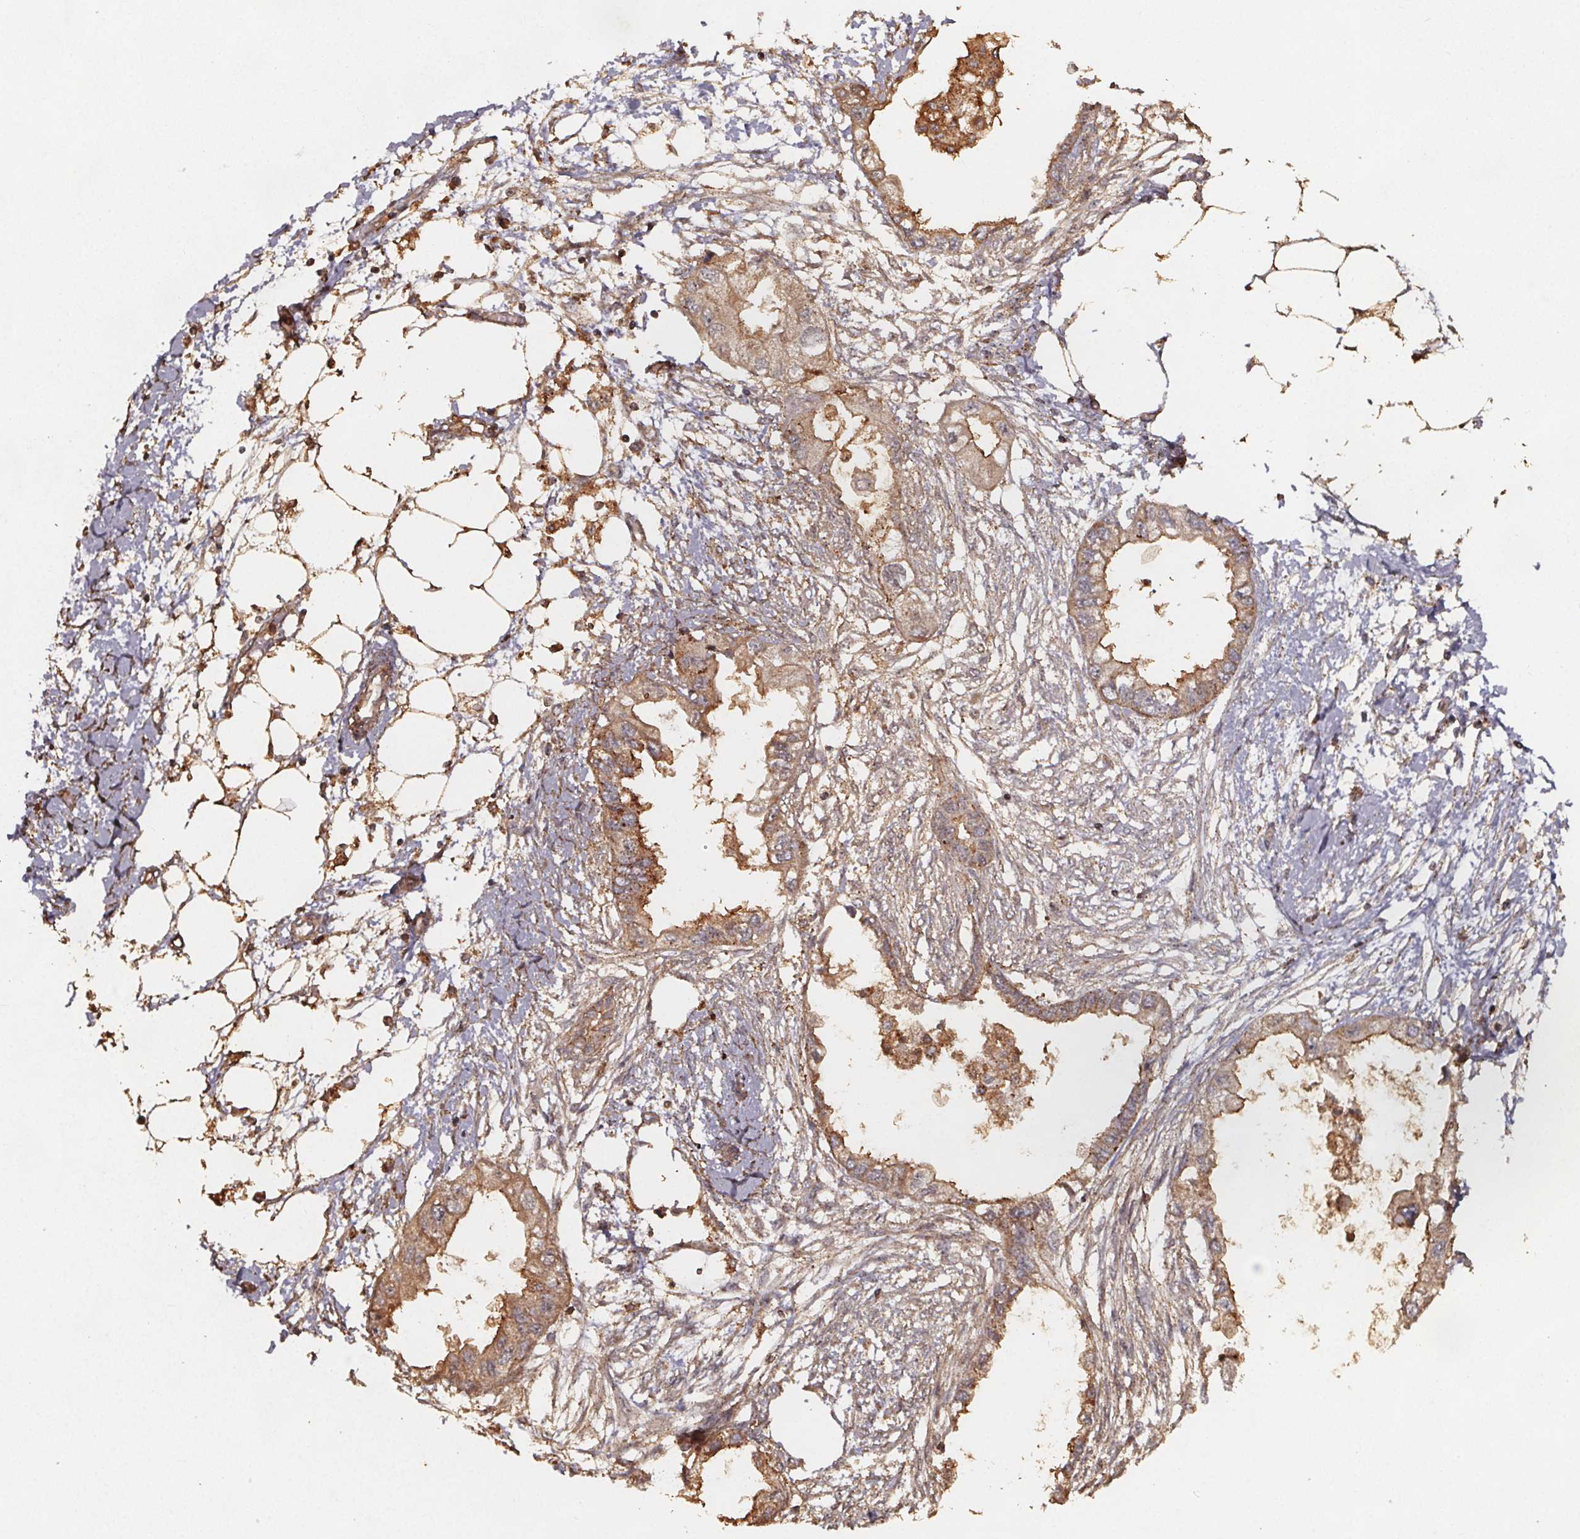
{"staining": {"intensity": "moderate", "quantity": ">75%", "location": "cytoplasmic/membranous"}, "tissue": "endometrial cancer", "cell_type": "Tumor cells", "image_type": "cancer", "snomed": [{"axis": "morphology", "description": "Adenocarcinoma, NOS"}, {"axis": "morphology", "description": "Adenocarcinoma, metastatic, NOS"}, {"axis": "topography", "description": "Adipose tissue"}, {"axis": "topography", "description": "Endometrium"}], "caption": "Immunohistochemical staining of human endometrial adenocarcinoma shows medium levels of moderate cytoplasmic/membranous staining in approximately >75% of tumor cells.", "gene": "ZNF879", "patient": {"sex": "female", "age": 67}}